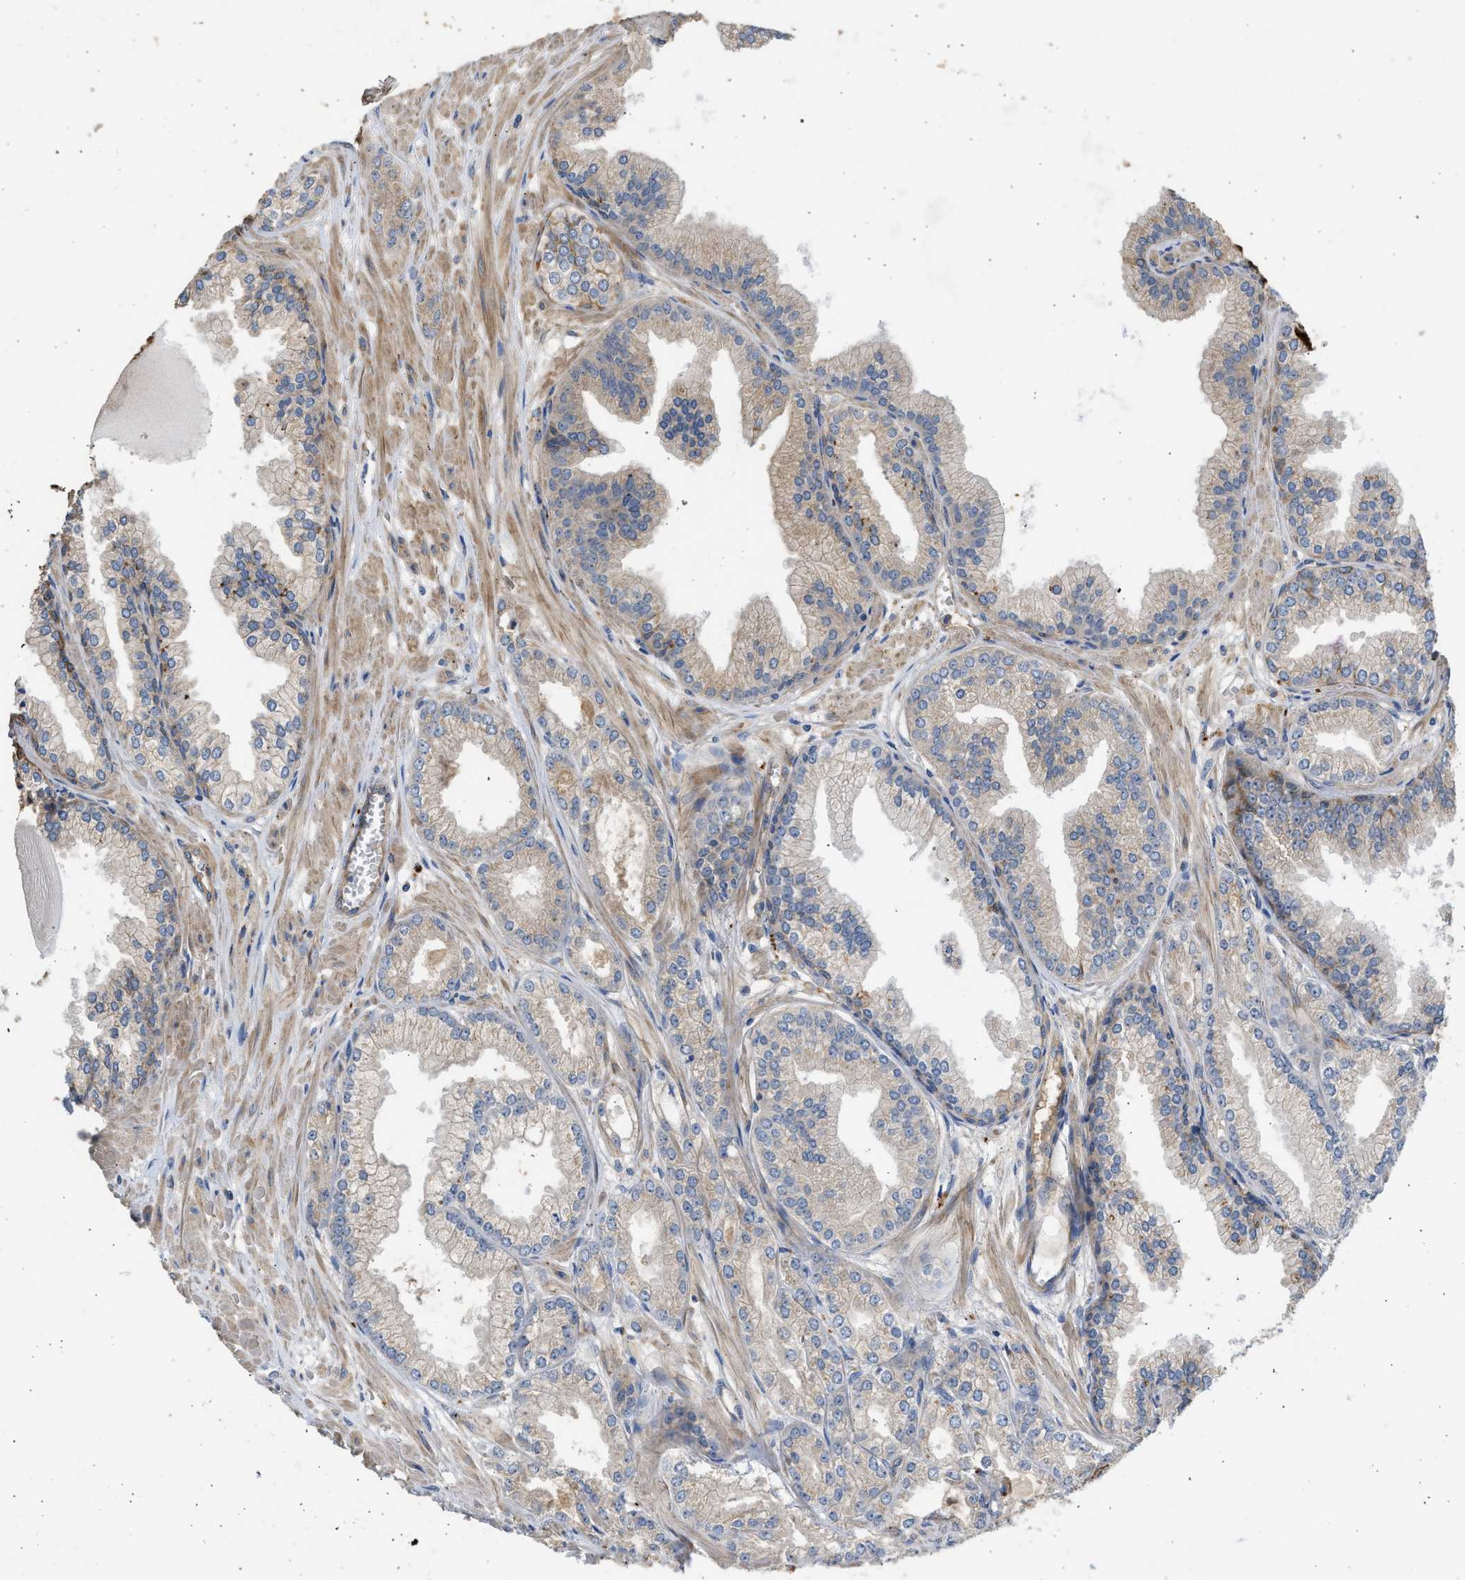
{"staining": {"intensity": "weak", "quantity": ">75%", "location": "cytoplasmic/membranous"}, "tissue": "prostate cancer", "cell_type": "Tumor cells", "image_type": "cancer", "snomed": [{"axis": "morphology", "description": "Adenocarcinoma, Low grade"}, {"axis": "topography", "description": "Prostate"}], "caption": "High-magnification brightfield microscopy of prostate cancer (adenocarcinoma (low-grade)) stained with DAB (brown) and counterstained with hematoxylin (blue). tumor cells exhibit weak cytoplasmic/membranous expression is seen in approximately>75% of cells.", "gene": "CSRNP2", "patient": {"sex": "male", "age": 52}}